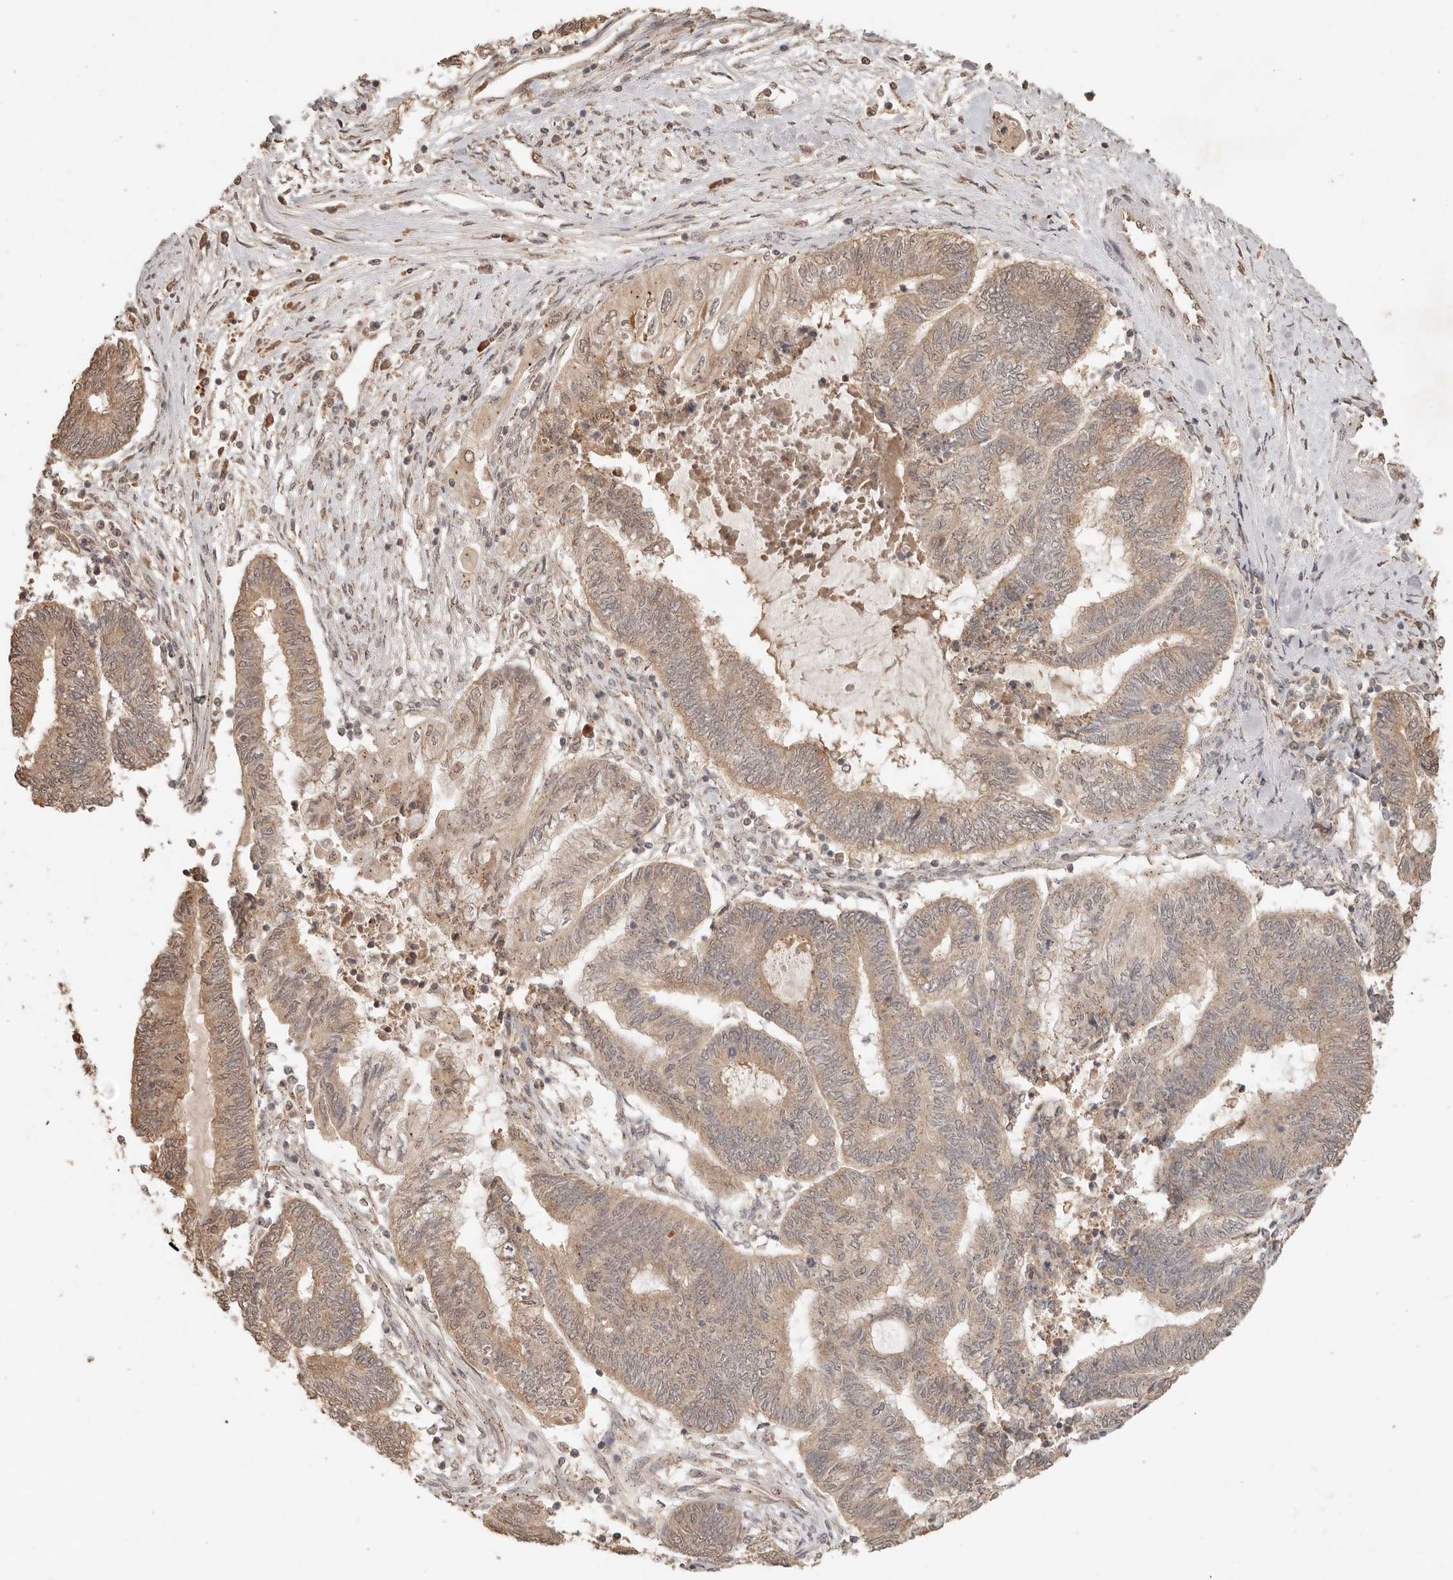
{"staining": {"intensity": "moderate", "quantity": ">75%", "location": "cytoplasmic/membranous"}, "tissue": "endometrial cancer", "cell_type": "Tumor cells", "image_type": "cancer", "snomed": [{"axis": "morphology", "description": "Adenocarcinoma, NOS"}, {"axis": "topography", "description": "Uterus"}, {"axis": "topography", "description": "Endometrium"}], "caption": "Moderate cytoplasmic/membranous protein expression is present in about >75% of tumor cells in endometrial cancer.", "gene": "LMO4", "patient": {"sex": "female", "age": 70}}